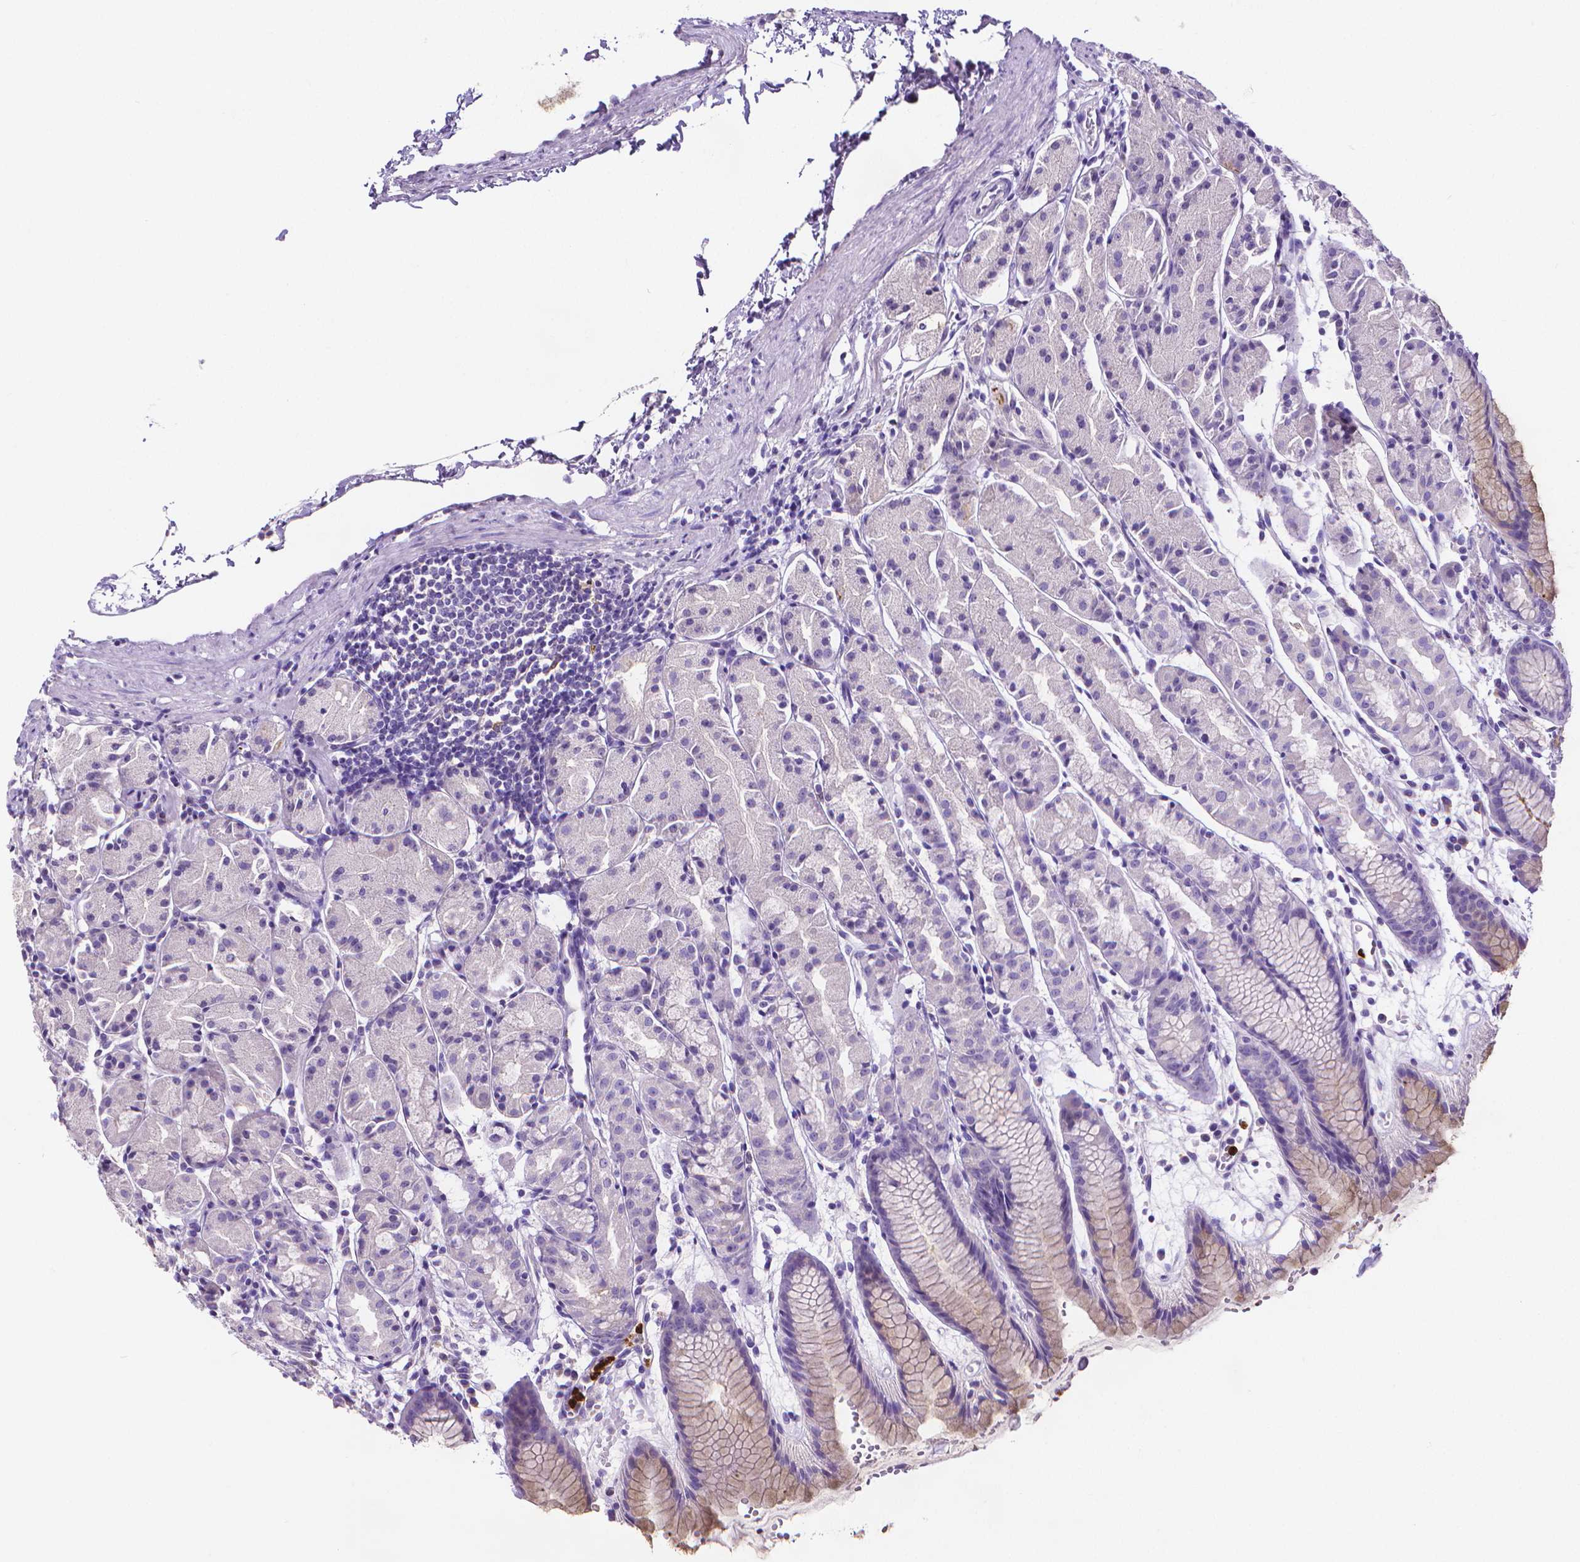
{"staining": {"intensity": "negative", "quantity": "none", "location": "none"}, "tissue": "stomach", "cell_type": "Glandular cells", "image_type": "normal", "snomed": [{"axis": "morphology", "description": "Normal tissue, NOS"}, {"axis": "topography", "description": "Stomach, upper"}], "caption": "Photomicrograph shows no protein staining in glandular cells of unremarkable stomach.", "gene": "MMP9", "patient": {"sex": "male", "age": 47}}